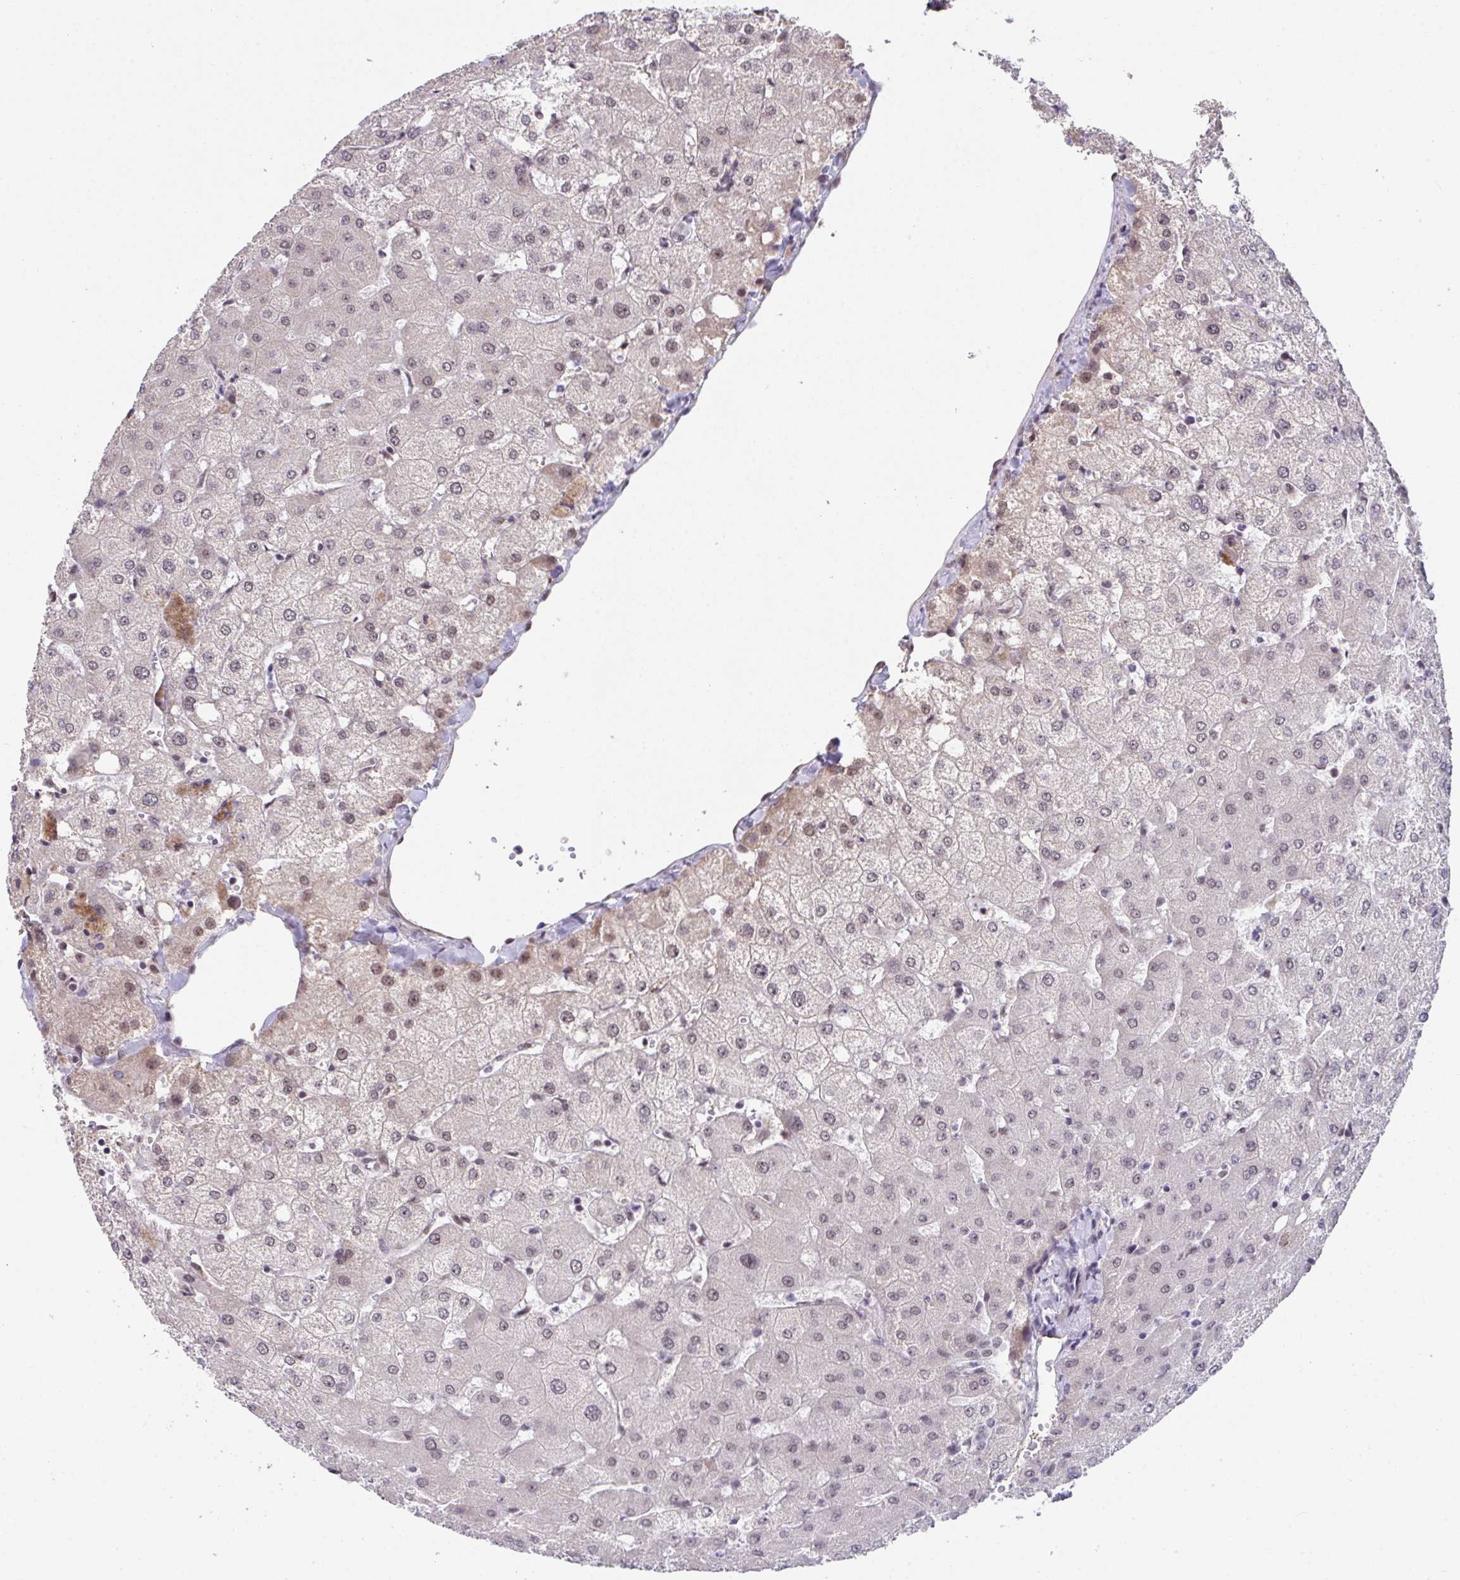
{"staining": {"intensity": "negative", "quantity": "none", "location": "none"}, "tissue": "liver", "cell_type": "Cholangiocytes", "image_type": "normal", "snomed": [{"axis": "morphology", "description": "Normal tissue, NOS"}, {"axis": "topography", "description": "Liver"}], "caption": "Immunohistochemistry (IHC) micrograph of benign liver stained for a protein (brown), which shows no staining in cholangiocytes.", "gene": "RBBP6", "patient": {"sex": "female", "age": 54}}